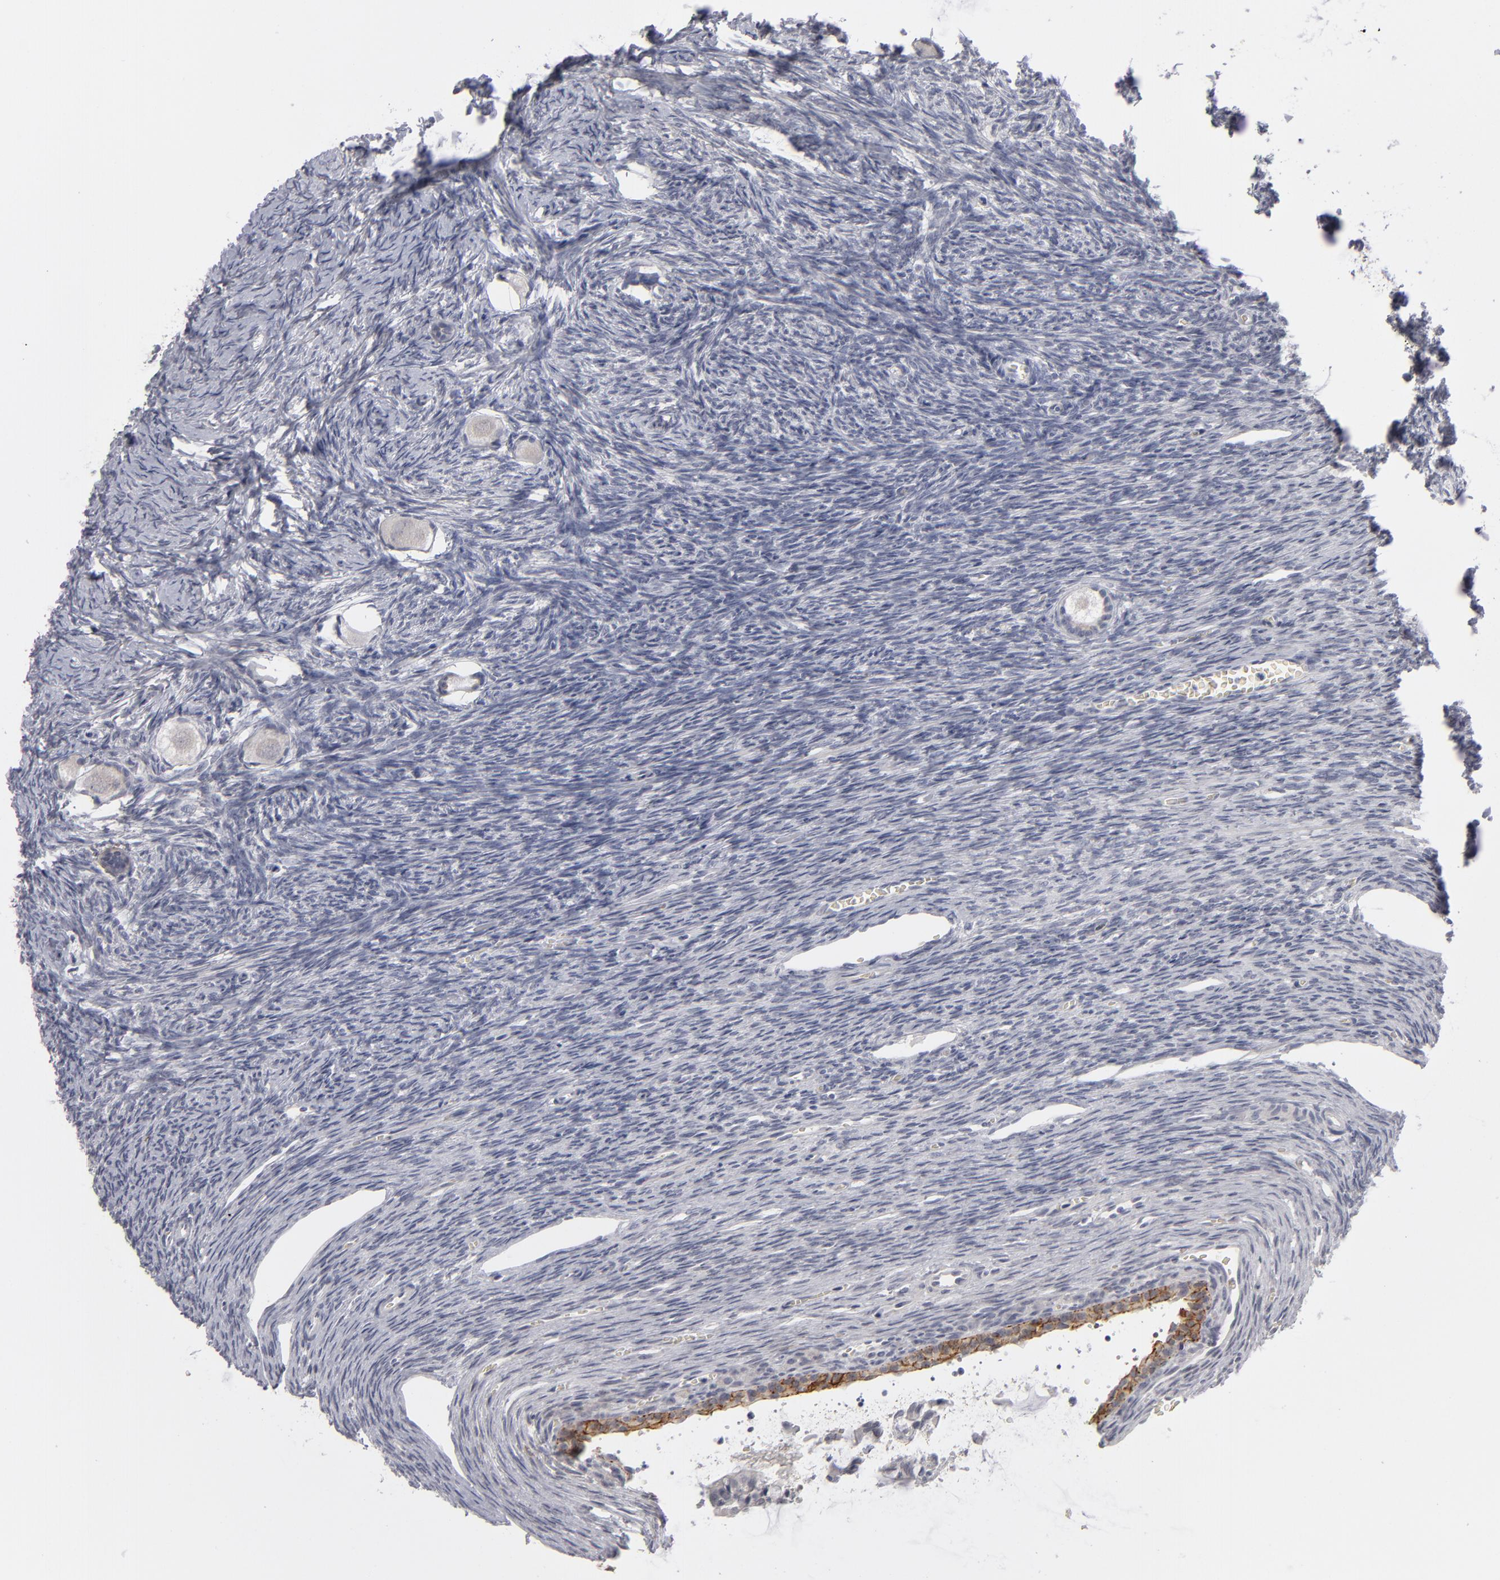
{"staining": {"intensity": "negative", "quantity": "none", "location": "none"}, "tissue": "ovary", "cell_type": "Follicle cells", "image_type": "normal", "snomed": [{"axis": "morphology", "description": "Normal tissue, NOS"}, {"axis": "topography", "description": "Ovary"}], "caption": "Immunohistochemistry photomicrograph of benign ovary: ovary stained with DAB exhibits no significant protein positivity in follicle cells. (Immunohistochemistry (ihc), brightfield microscopy, high magnification).", "gene": "KIAA1210", "patient": {"sex": "female", "age": 27}}